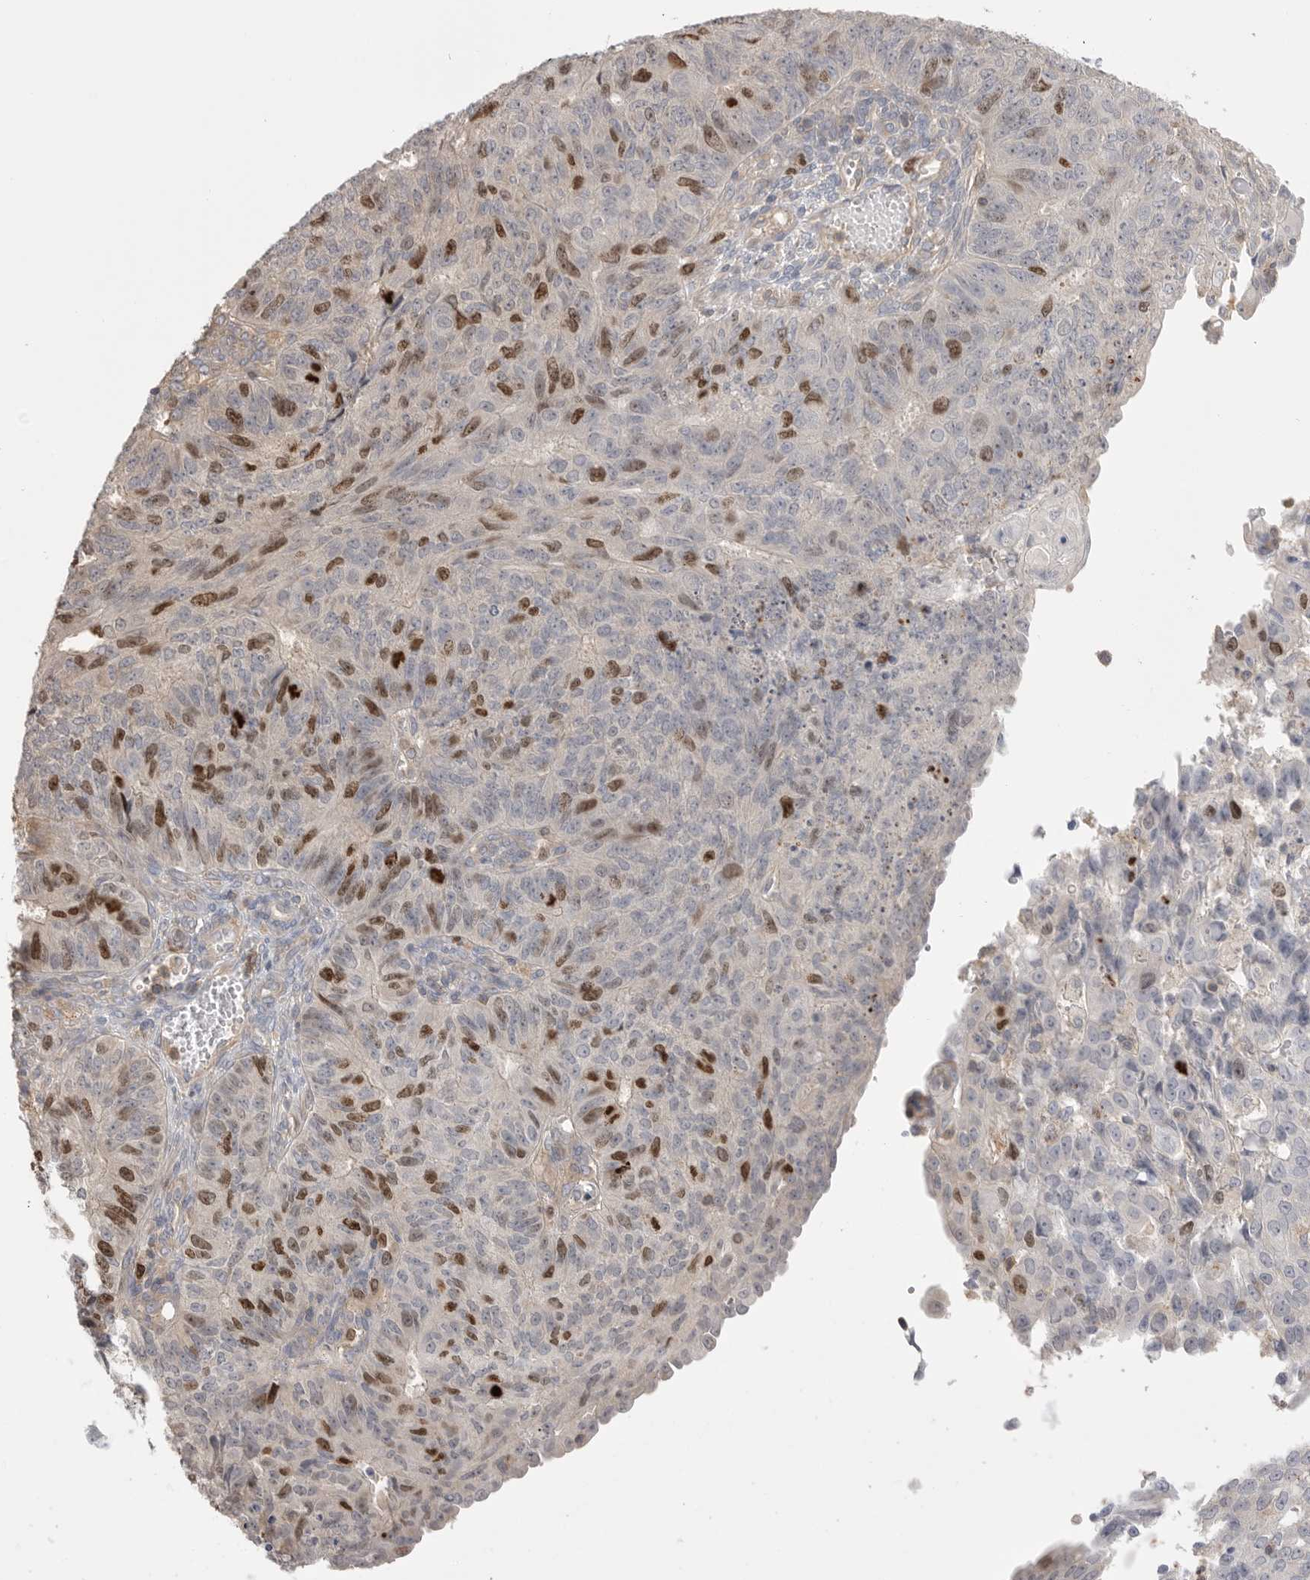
{"staining": {"intensity": "strong", "quantity": "<25%", "location": "nuclear"}, "tissue": "endometrial cancer", "cell_type": "Tumor cells", "image_type": "cancer", "snomed": [{"axis": "morphology", "description": "Adenocarcinoma, NOS"}, {"axis": "topography", "description": "Endometrium"}], "caption": "Endometrial cancer stained with DAB IHC shows medium levels of strong nuclear staining in about <25% of tumor cells.", "gene": "TOP2A", "patient": {"sex": "female", "age": 32}}